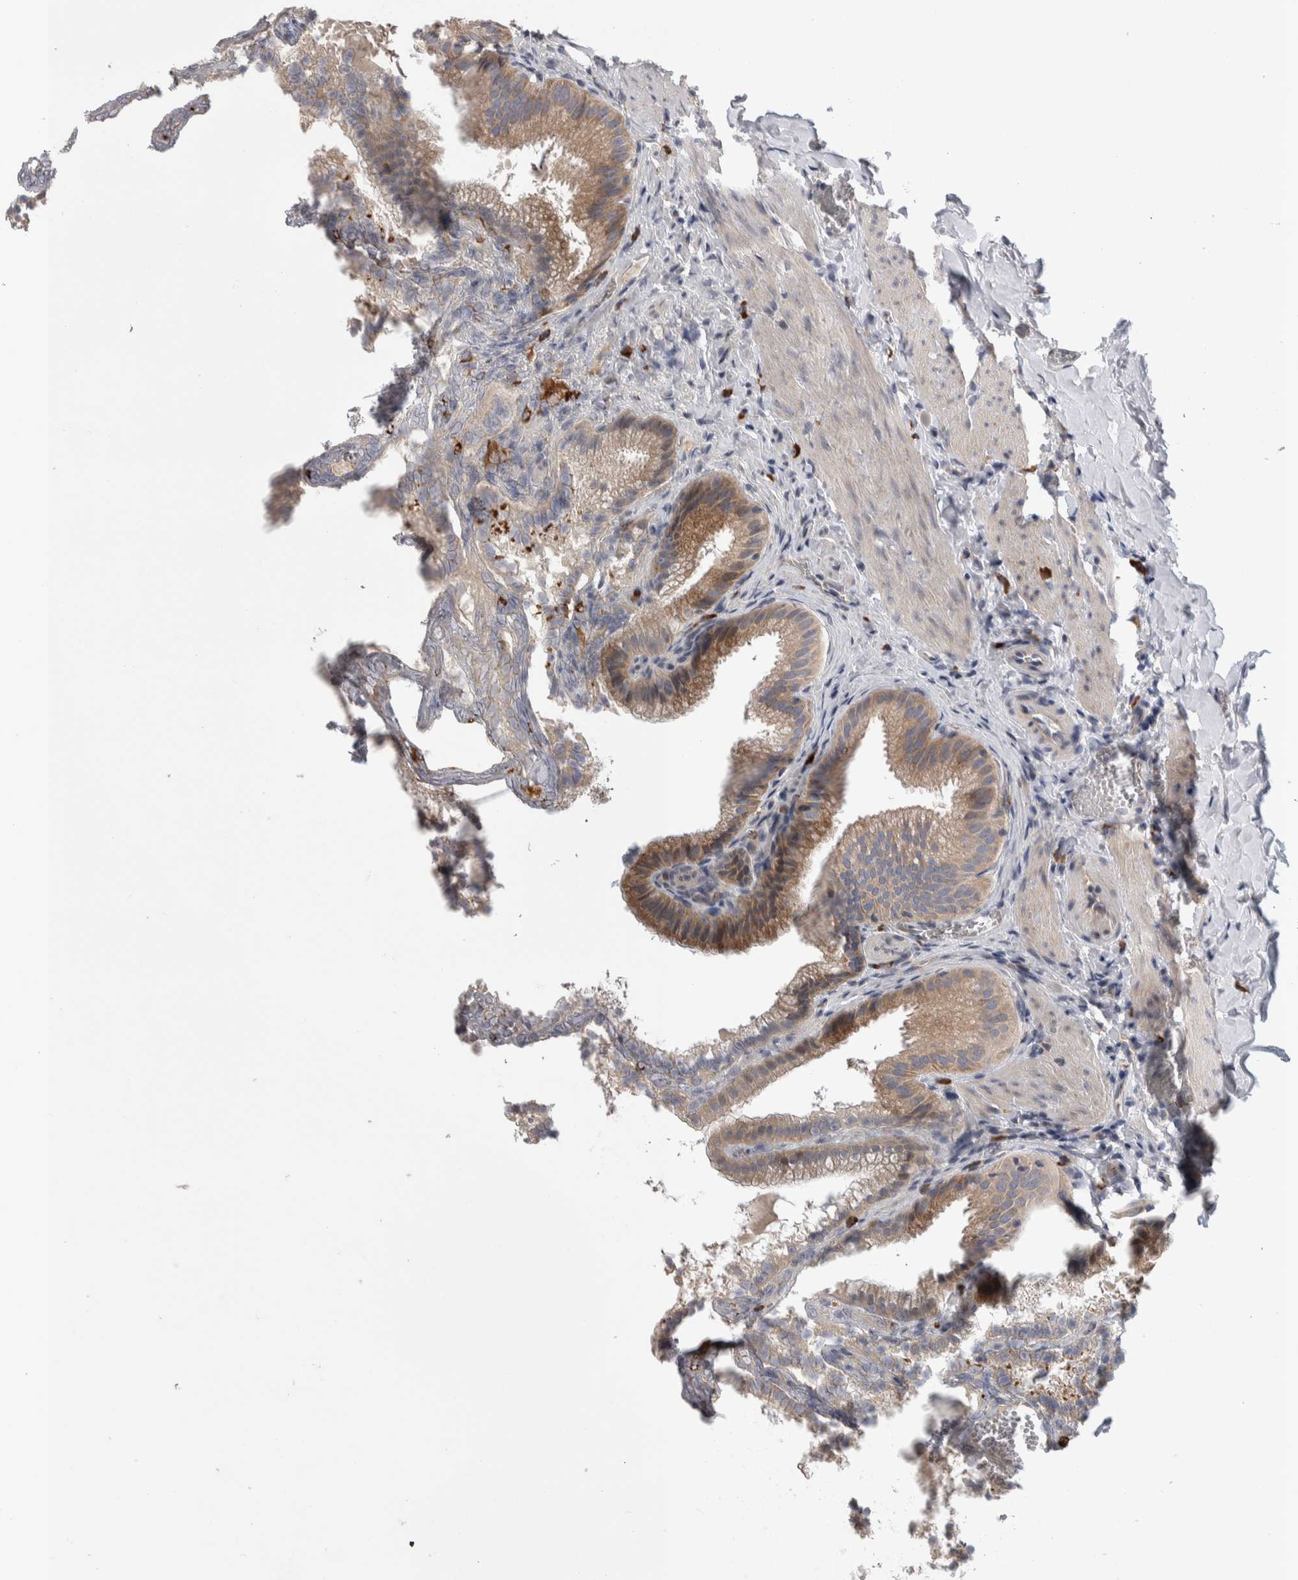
{"staining": {"intensity": "moderate", "quantity": ">75%", "location": "cytoplasmic/membranous"}, "tissue": "gallbladder", "cell_type": "Glandular cells", "image_type": "normal", "snomed": [{"axis": "morphology", "description": "Normal tissue, NOS"}, {"axis": "topography", "description": "Gallbladder"}], "caption": "Immunohistochemistry of normal human gallbladder shows medium levels of moderate cytoplasmic/membranous positivity in approximately >75% of glandular cells.", "gene": "IBTK", "patient": {"sex": "male", "age": 38}}